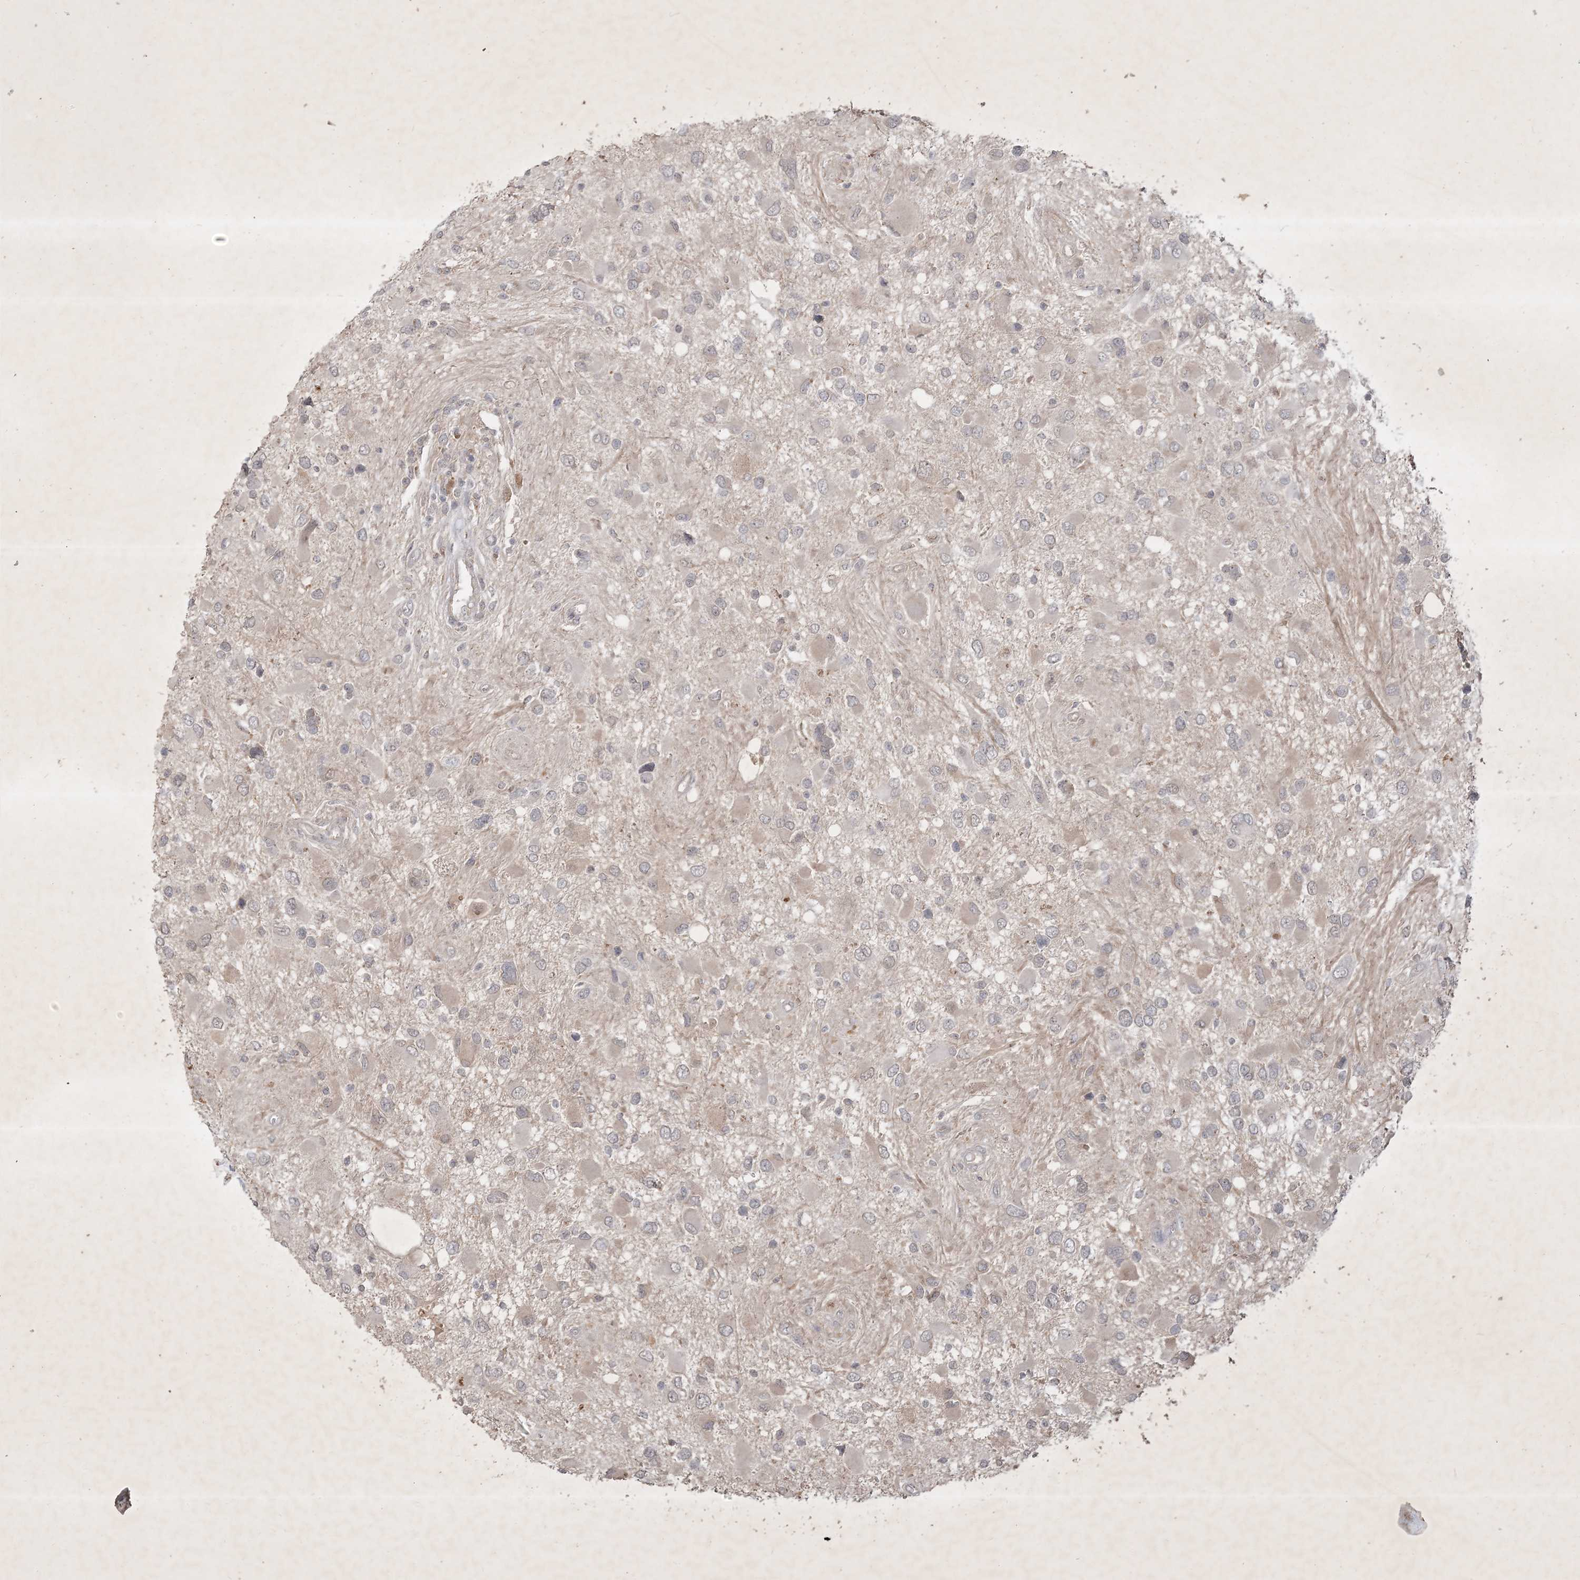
{"staining": {"intensity": "negative", "quantity": "none", "location": "none"}, "tissue": "glioma", "cell_type": "Tumor cells", "image_type": "cancer", "snomed": [{"axis": "morphology", "description": "Glioma, malignant, High grade"}, {"axis": "topography", "description": "Brain"}], "caption": "Malignant glioma (high-grade) was stained to show a protein in brown. There is no significant positivity in tumor cells. Brightfield microscopy of immunohistochemistry stained with DAB (brown) and hematoxylin (blue), captured at high magnification.", "gene": "BOD1", "patient": {"sex": "male", "age": 53}}